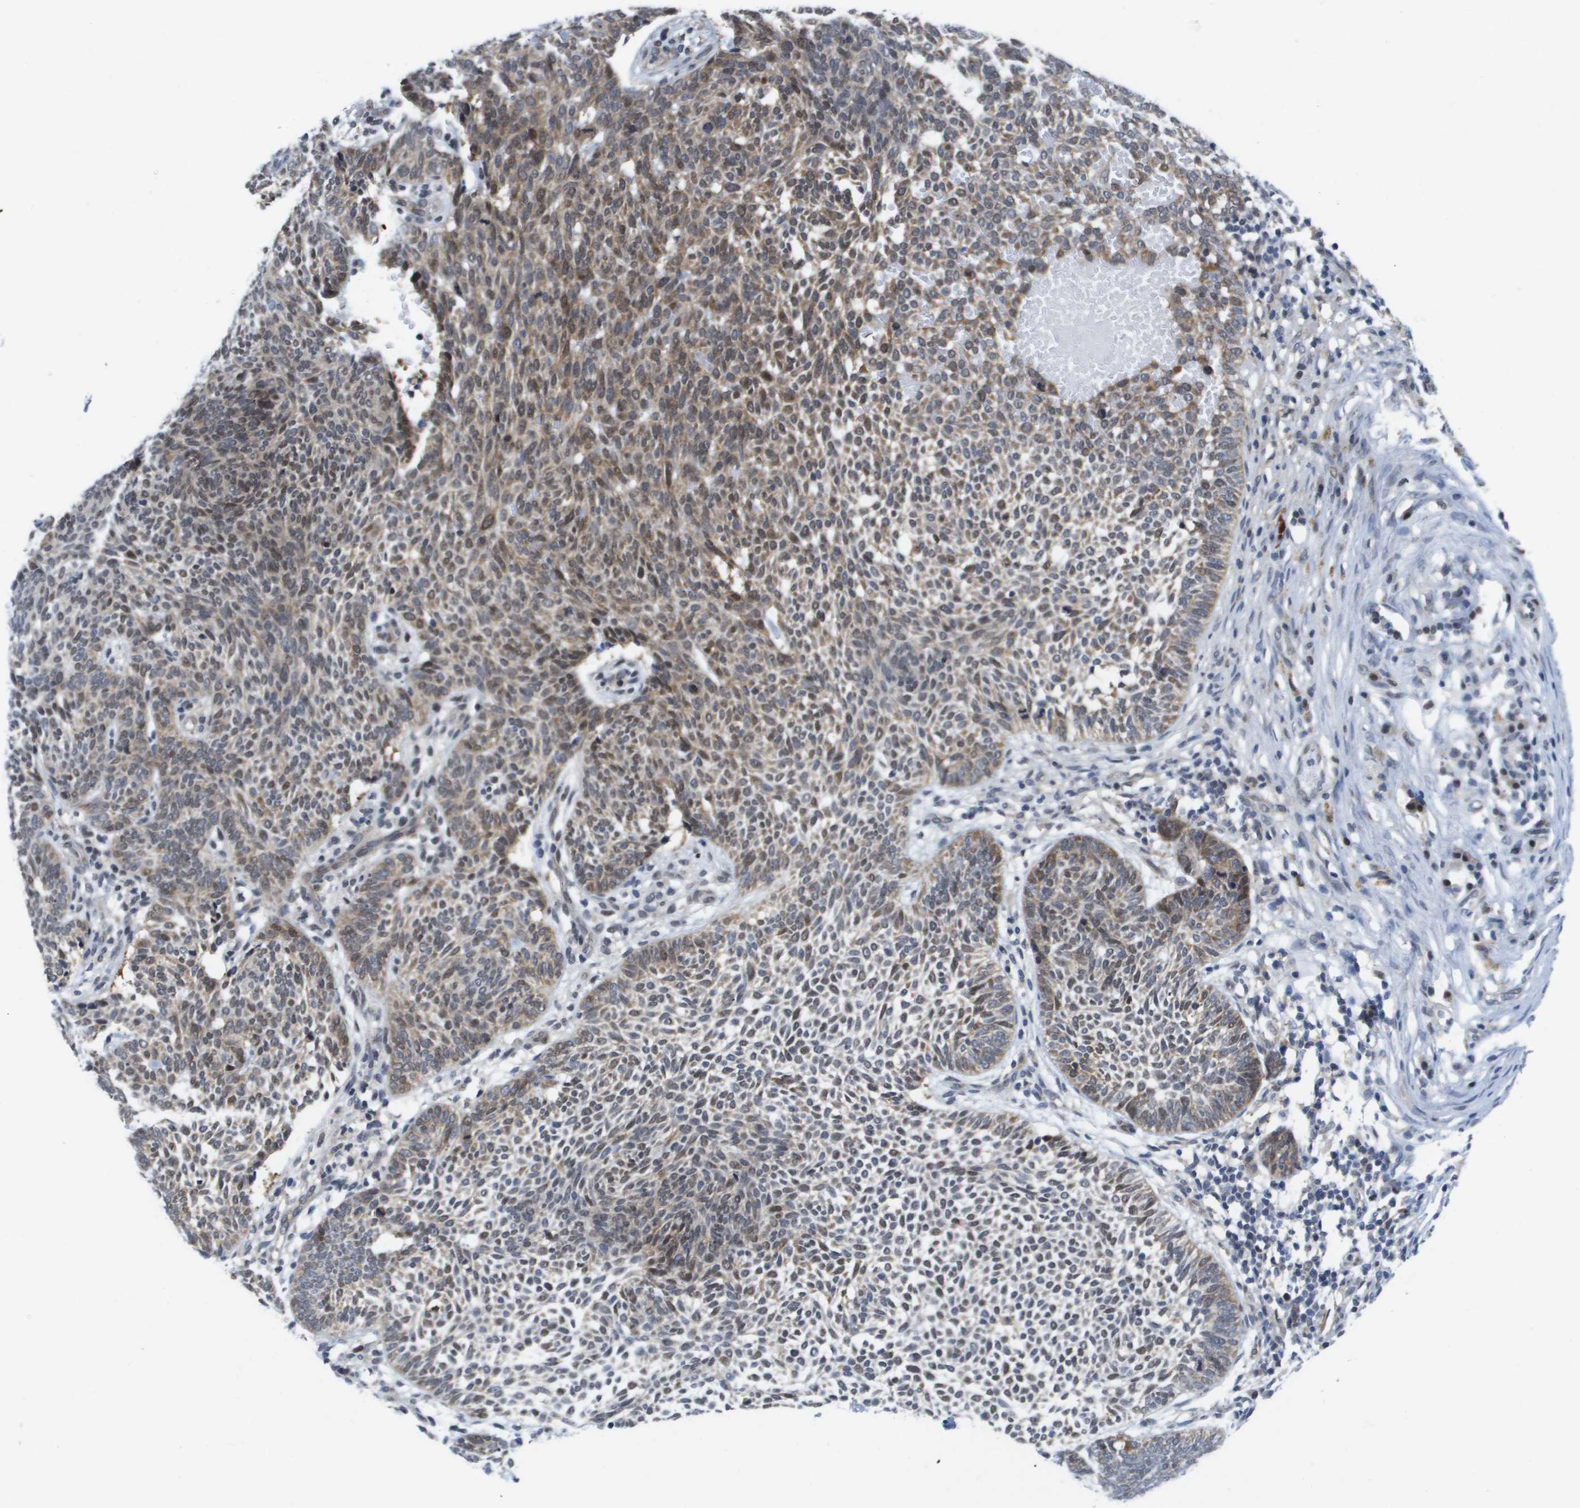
{"staining": {"intensity": "moderate", "quantity": ">75%", "location": "cytoplasmic/membranous,nuclear"}, "tissue": "skin cancer", "cell_type": "Tumor cells", "image_type": "cancer", "snomed": [{"axis": "morphology", "description": "Normal tissue, NOS"}, {"axis": "morphology", "description": "Basal cell carcinoma"}, {"axis": "topography", "description": "Skin"}], "caption": "A medium amount of moderate cytoplasmic/membranous and nuclear staining is appreciated in about >75% of tumor cells in basal cell carcinoma (skin) tissue.", "gene": "FKBP4", "patient": {"sex": "male", "age": 87}}